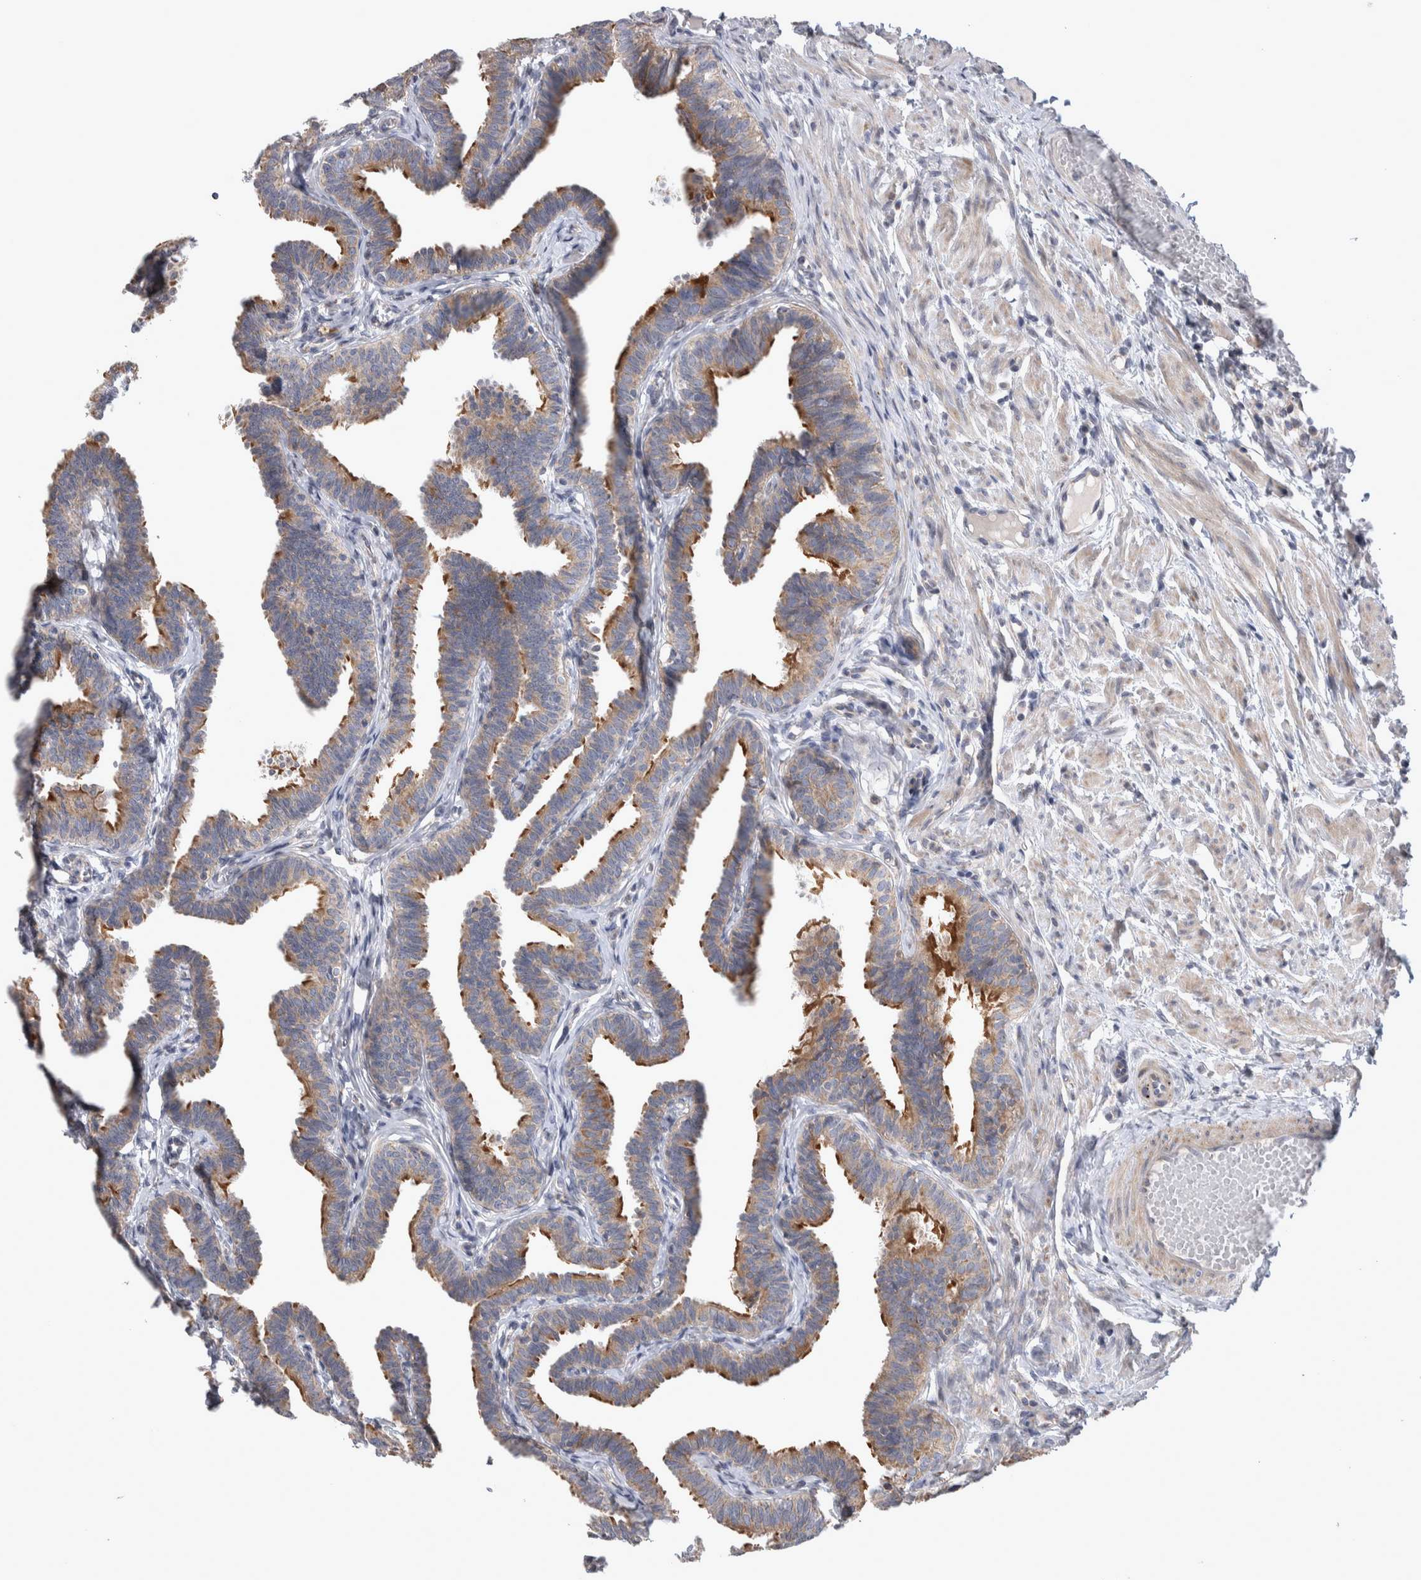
{"staining": {"intensity": "moderate", "quantity": "25%-75%", "location": "cytoplasmic/membranous"}, "tissue": "fallopian tube", "cell_type": "Glandular cells", "image_type": "normal", "snomed": [{"axis": "morphology", "description": "Normal tissue, NOS"}, {"axis": "topography", "description": "Fallopian tube"}, {"axis": "topography", "description": "Ovary"}], "caption": "Protein positivity by immunohistochemistry reveals moderate cytoplasmic/membranous staining in approximately 25%-75% of glandular cells in unremarkable fallopian tube. Immunohistochemistry stains the protein of interest in brown and the nuclei are stained blue.", "gene": "SCO1", "patient": {"sex": "female", "age": 23}}